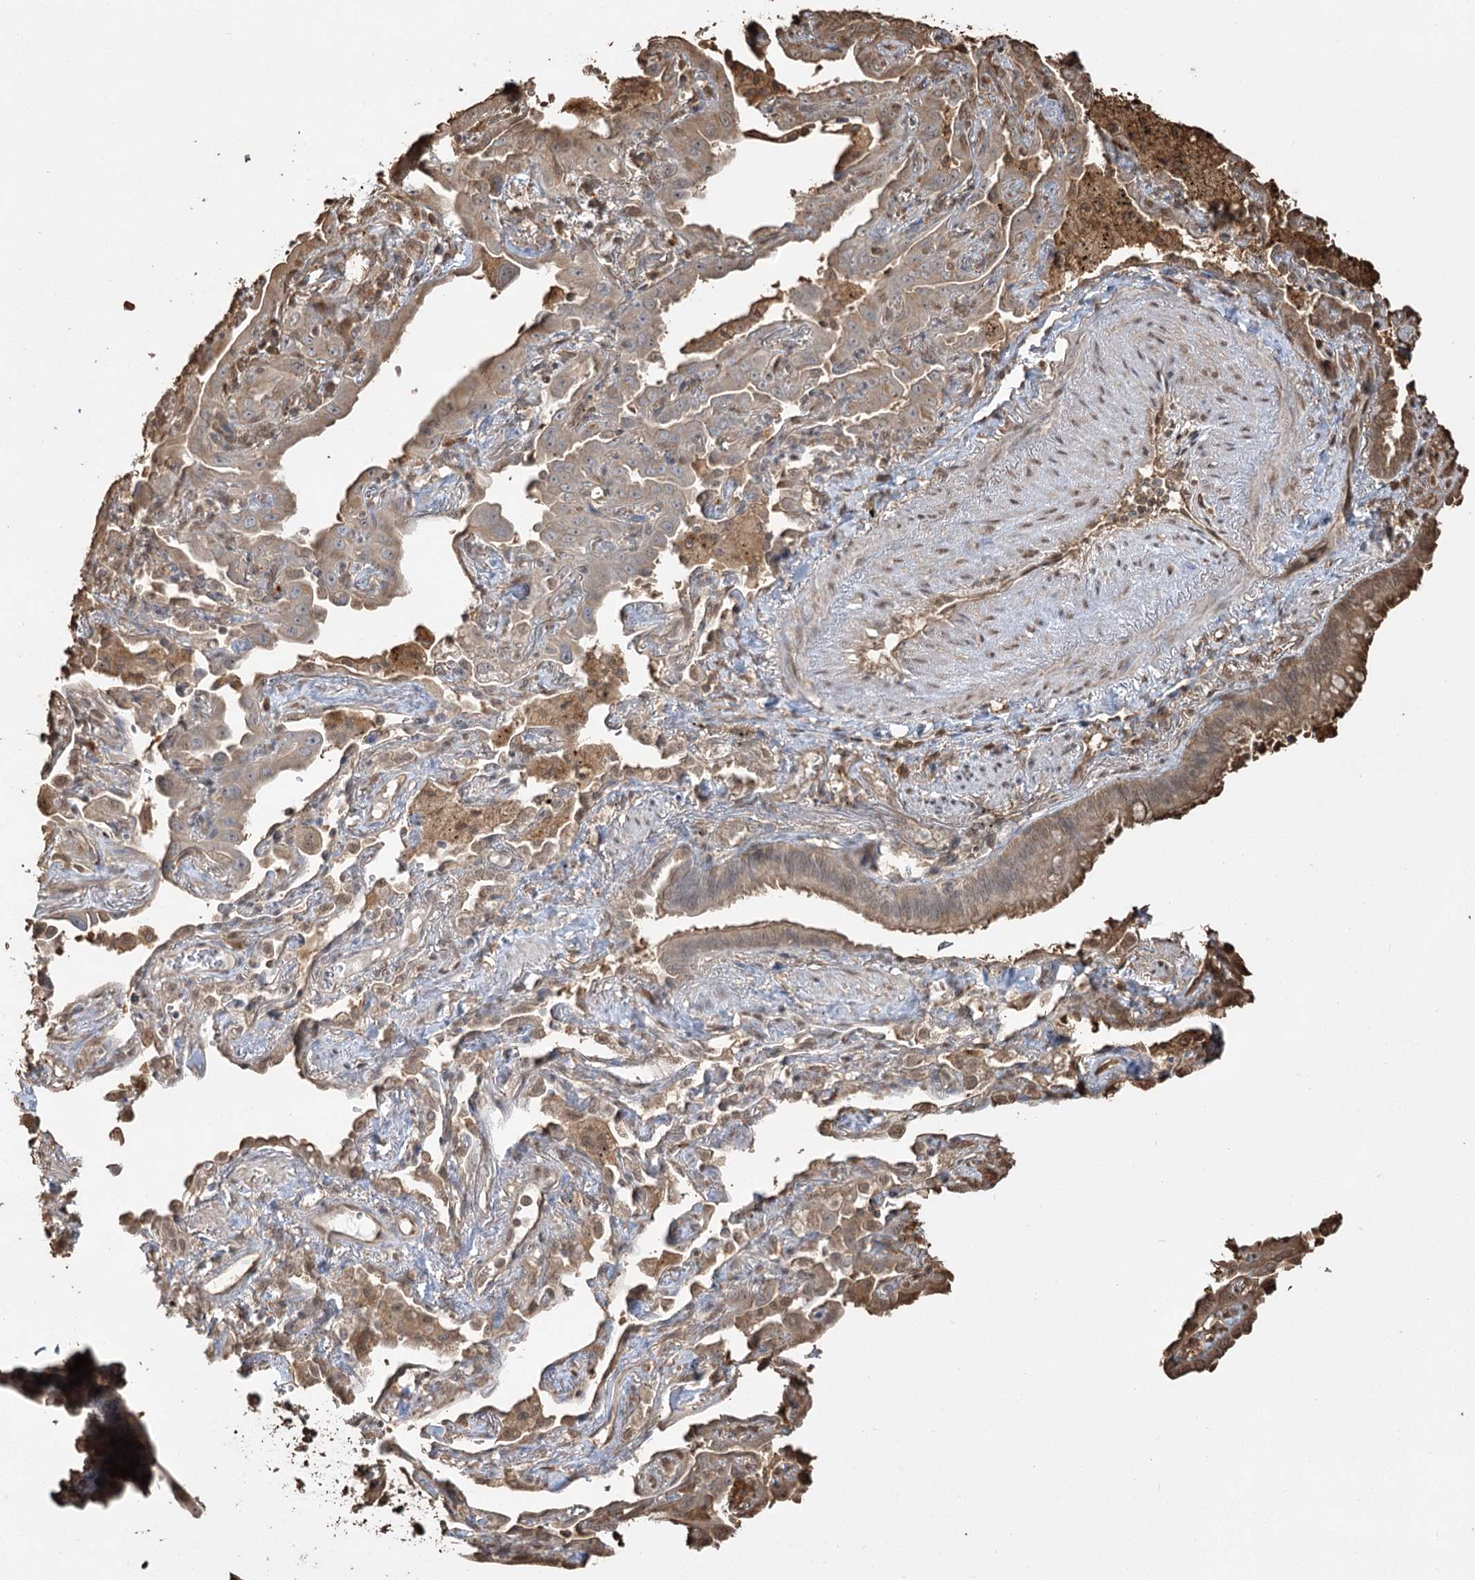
{"staining": {"intensity": "weak", "quantity": "25%-75%", "location": "cytoplasmic/membranous"}, "tissue": "lung cancer", "cell_type": "Tumor cells", "image_type": "cancer", "snomed": [{"axis": "morphology", "description": "Adenocarcinoma, NOS"}, {"axis": "topography", "description": "Lung"}], "caption": "Immunohistochemistry (IHC) (DAB (3,3'-diaminobenzidine)) staining of lung cancer (adenocarcinoma) exhibits weak cytoplasmic/membranous protein expression in about 25%-75% of tumor cells.", "gene": "PLCH1", "patient": {"sex": "male", "age": 67}}